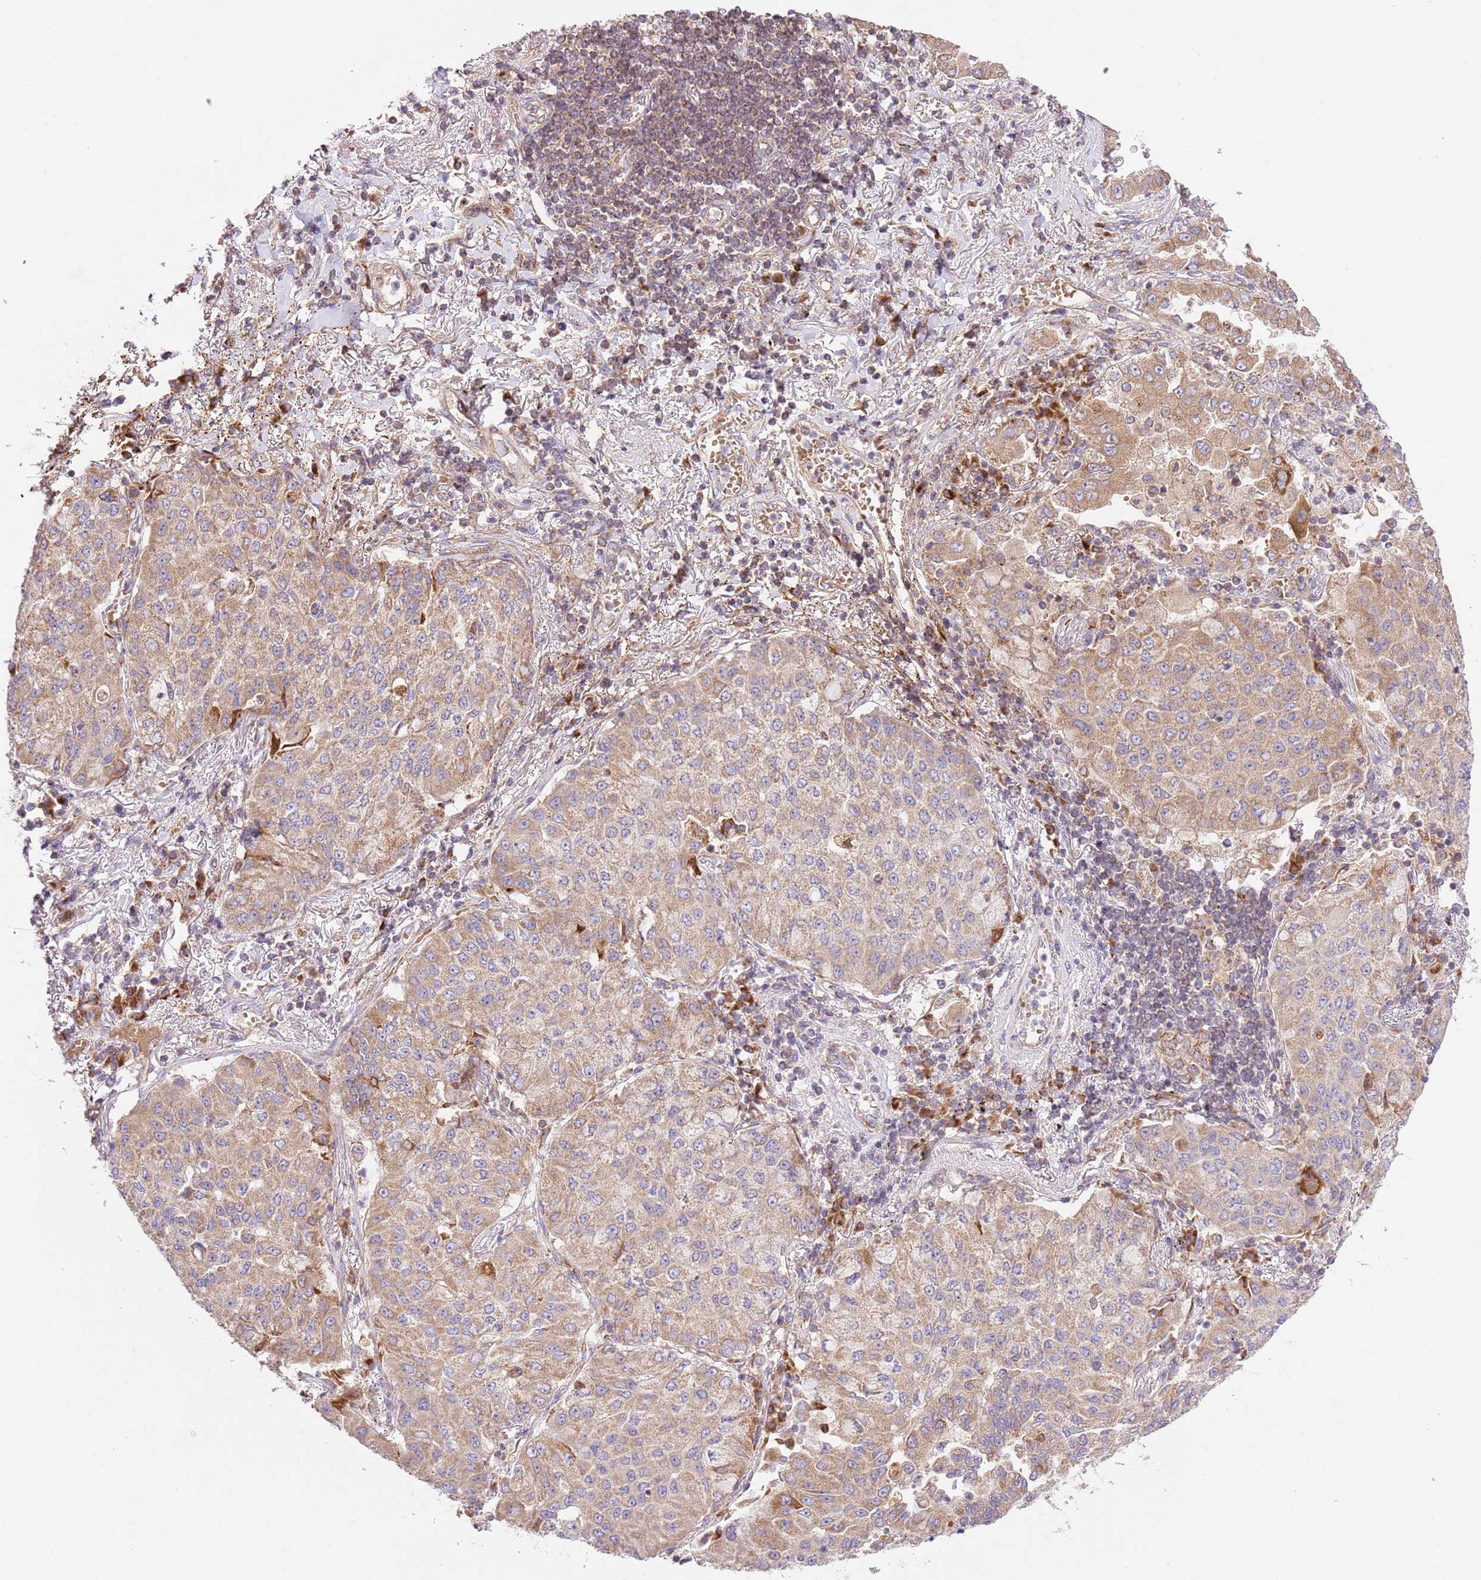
{"staining": {"intensity": "moderate", "quantity": "25%-75%", "location": "cytoplasmic/membranous"}, "tissue": "lung cancer", "cell_type": "Tumor cells", "image_type": "cancer", "snomed": [{"axis": "morphology", "description": "Squamous cell carcinoma, NOS"}, {"axis": "topography", "description": "Lung"}], "caption": "Human lung squamous cell carcinoma stained with a brown dye shows moderate cytoplasmic/membranous positive staining in about 25%-75% of tumor cells.", "gene": "SPATA2L", "patient": {"sex": "male", "age": 74}}